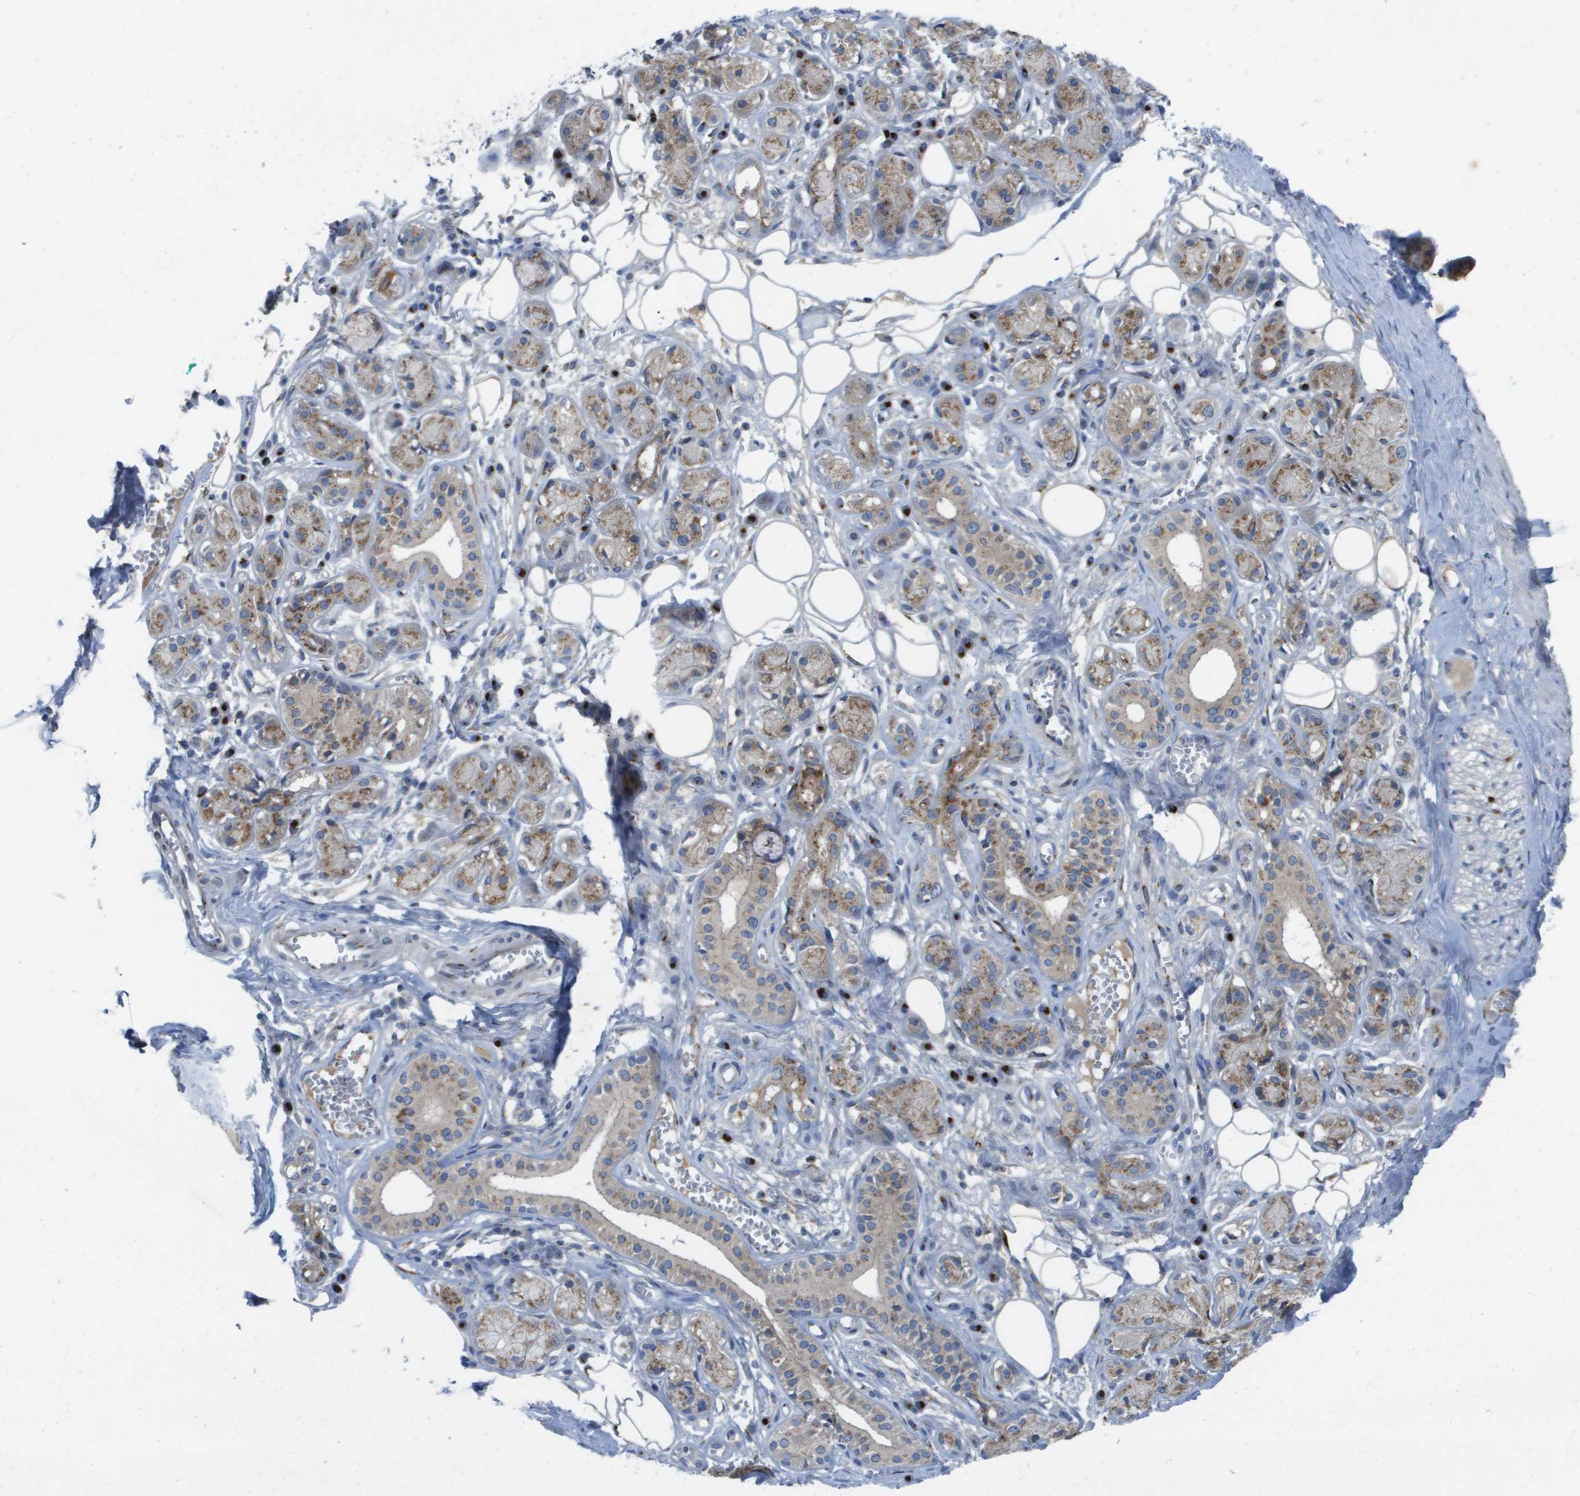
{"staining": {"intensity": "negative", "quantity": "none", "location": "none"}, "tissue": "adipose tissue", "cell_type": "Adipocytes", "image_type": "normal", "snomed": [{"axis": "morphology", "description": "Normal tissue, NOS"}, {"axis": "morphology", "description": "Inflammation, NOS"}, {"axis": "topography", "description": "Salivary gland"}, {"axis": "topography", "description": "Peripheral nerve tissue"}], "caption": "Adipocytes show no significant protein positivity in normal adipose tissue. (Stains: DAB IHC with hematoxylin counter stain, Microscopy: brightfield microscopy at high magnification).", "gene": "QSOX2", "patient": {"sex": "female", "age": 75}}